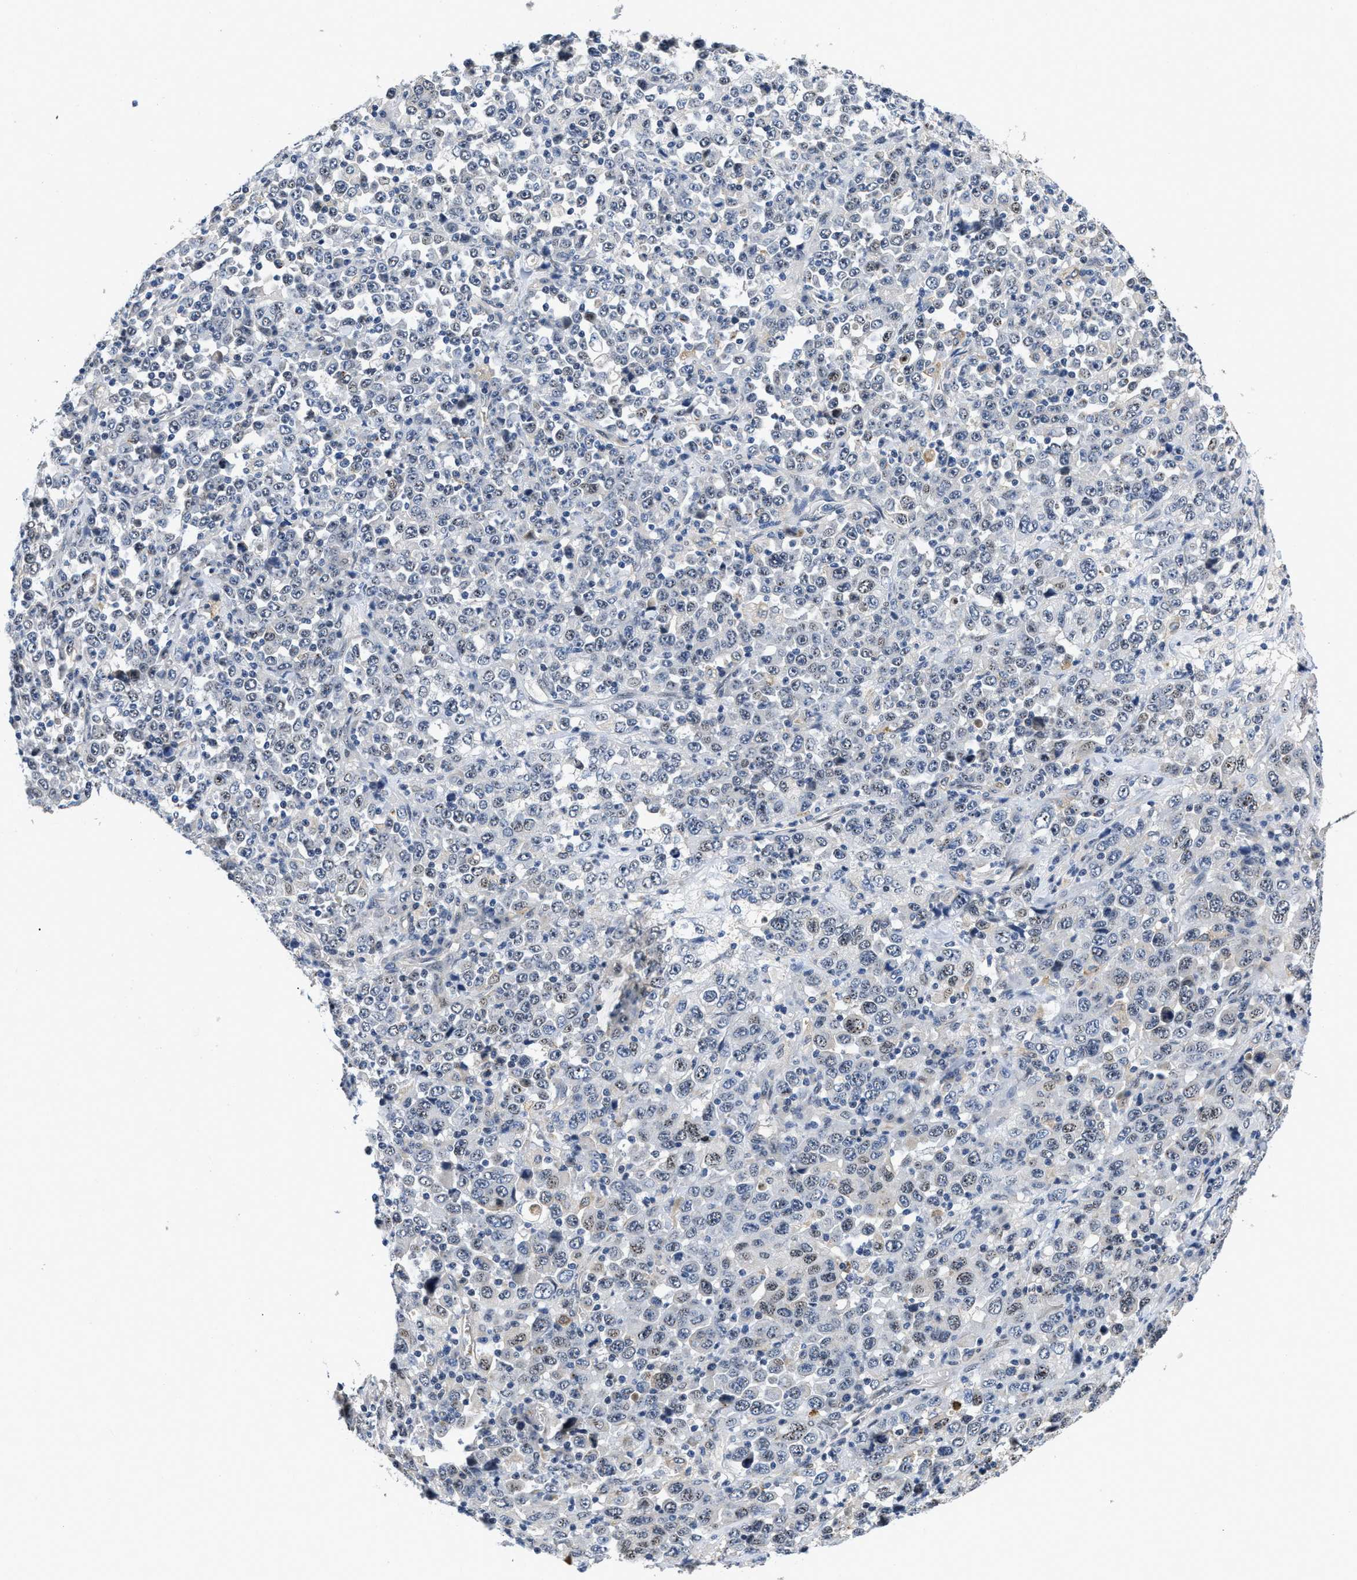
{"staining": {"intensity": "weak", "quantity": "<25%", "location": "nuclear"}, "tissue": "stomach cancer", "cell_type": "Tumor cells", "image_type": "cancer", "snomed": [{"axis": "morphology", "description": "Normal tissue, NOS"}, {"axis": "morphology", "description": "Adenocarcinoma, NOS"}, {"axis": "topography", "description": "Stomach, upper"}, {"axis": "topography", "description": "Stomach"}], "caption": "This is a photomicrograph of IHC staining of stomach adenocarcinoma, which shows no expression in tumor cells. (DAB immunohistochemistry (IHC), high magnification).", "gene": "VIP", "patient": {"sex": "male", "age": 59}}